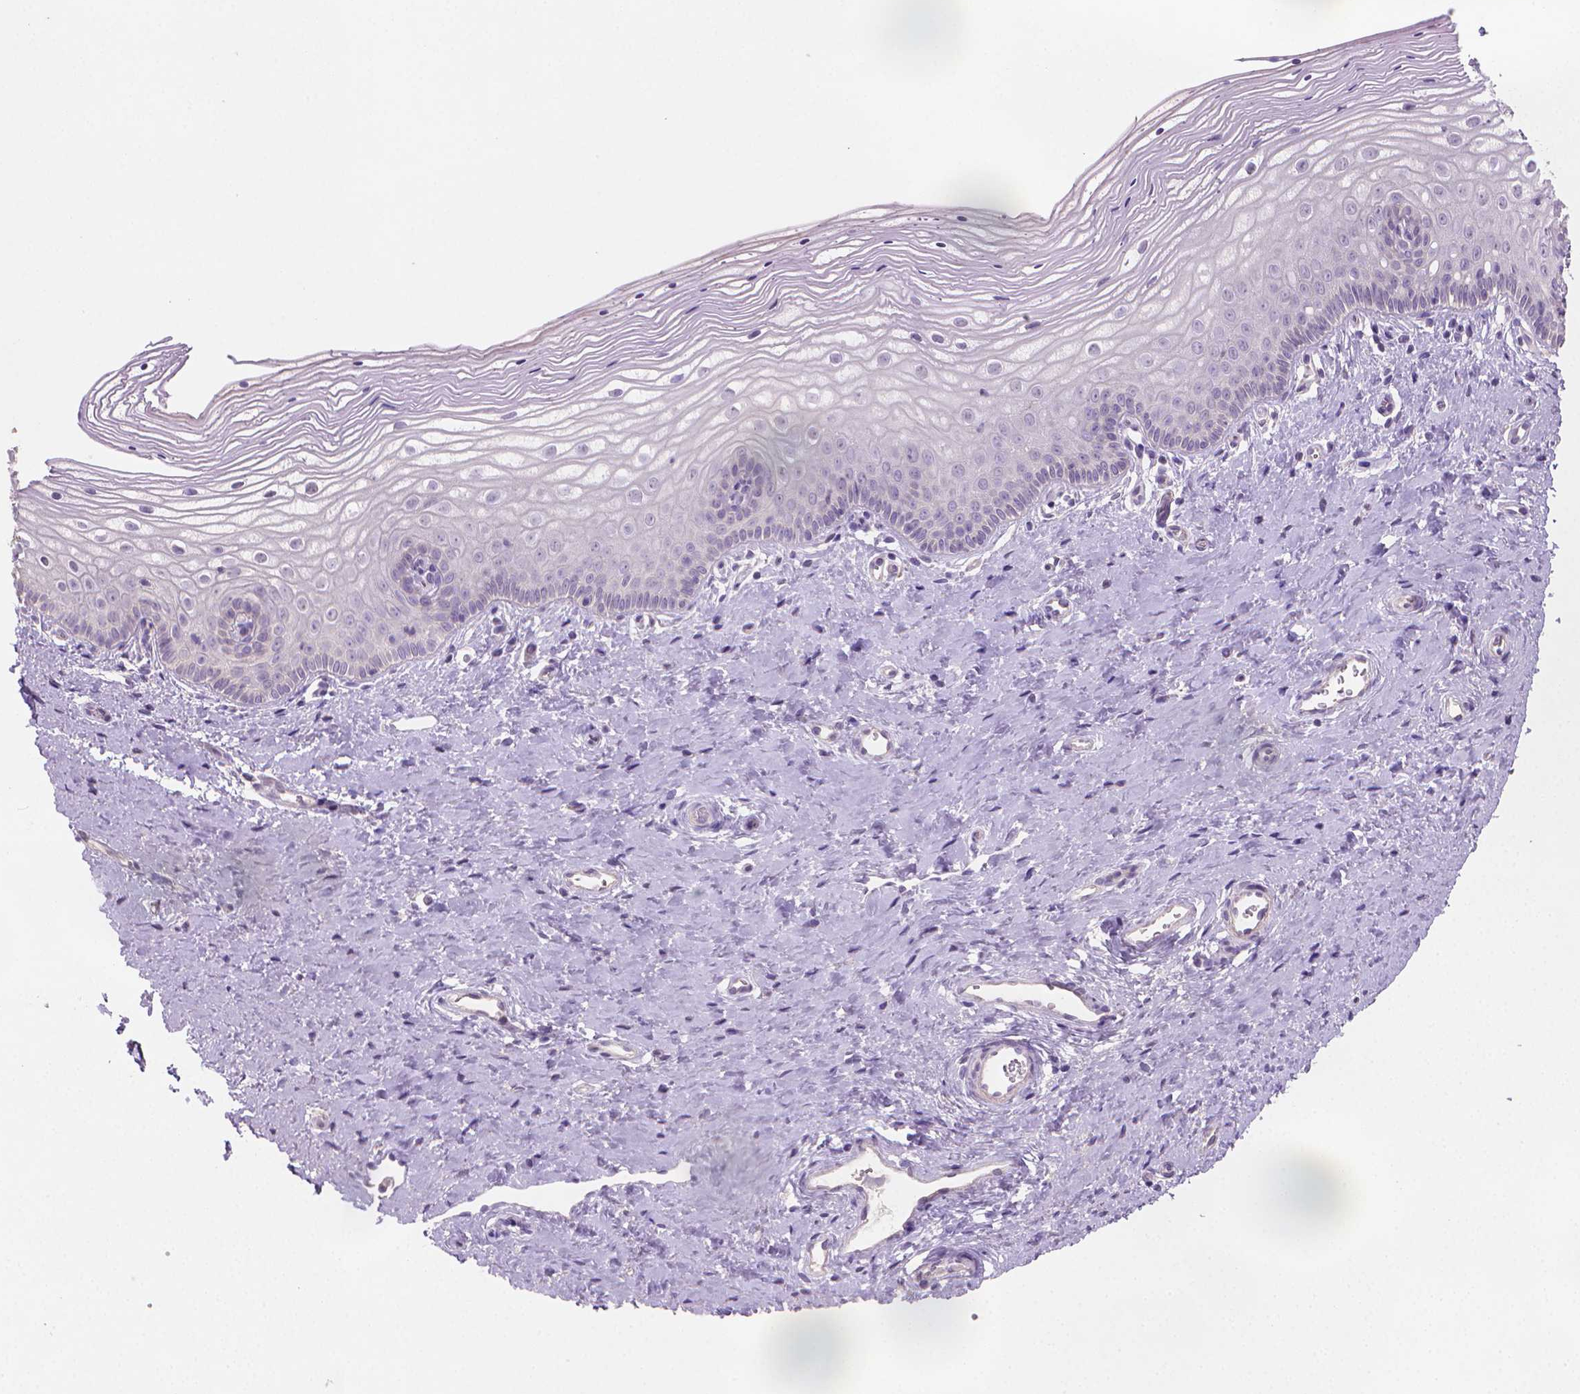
{"staining": {"intensity": "negative", "quantity": "none", "location": "none"}, "tissue": "vagina", "cell_type": "Squamous epithelial cells", "image_type": "normal", "snomed": [{"axis": "morphology", "description": "Normal tissue, NOS"}, {"axis": "topography", "description": "Vagina"}], "caption": "DAB immunohistochemical staining of unremarkable human vagina shows no significant positivity in squamous epithelial cells.", "gene": "CATIP", "patient": {"sex": "female", "age": 39}}